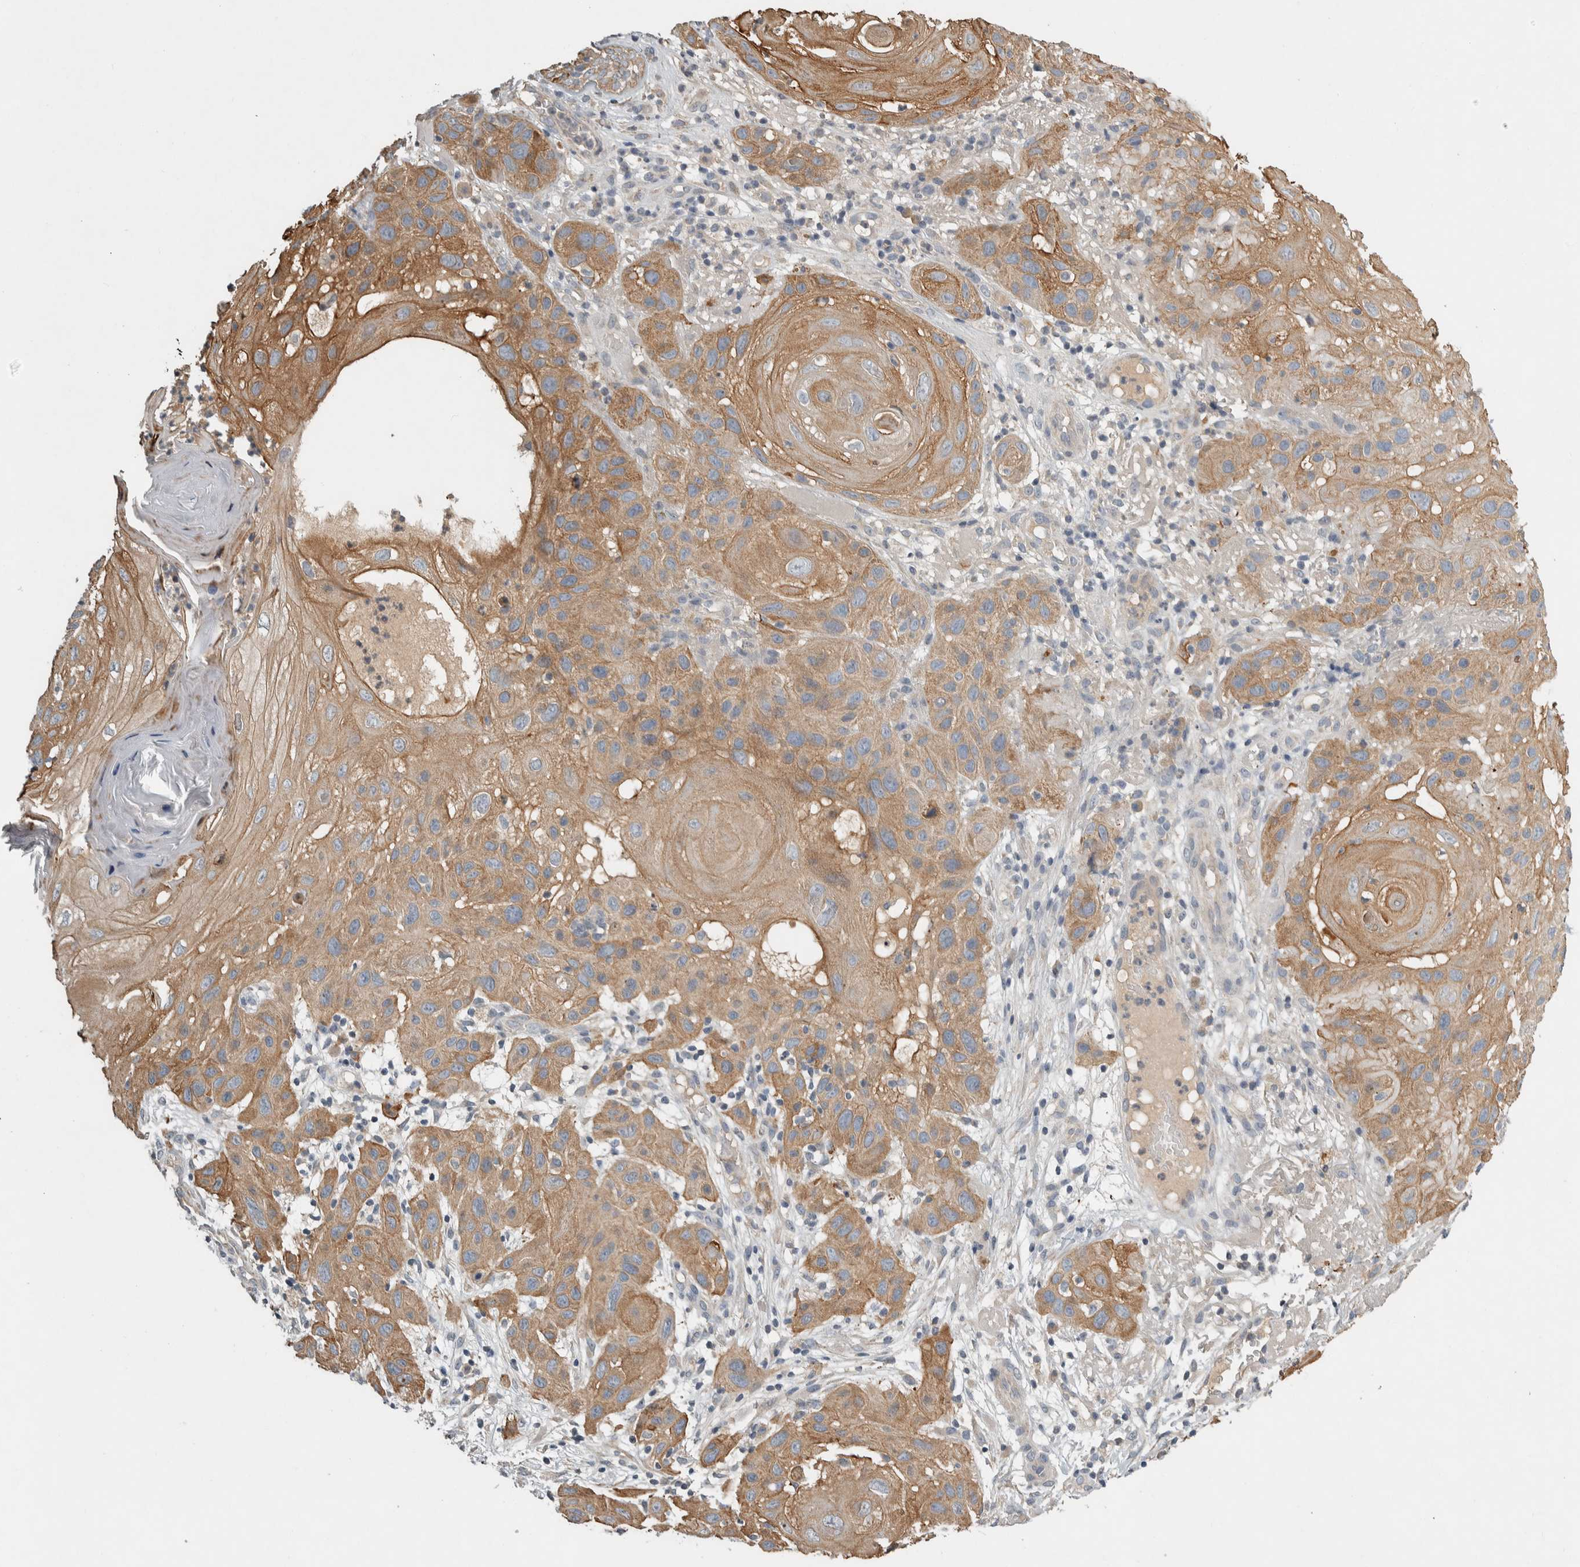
{"staining": {"intensity": "moderate", "quantity": ">75%", "location": "cytoplasmic/membranous"}, "tissue": "skin cancer", "cell_type": "Tumor cells", "image_type": "cancer", "snomed": [{"axis": "morphology", "description": "Squamous cell carcinoma, NOS"}, {"axis": "topography", "description": "Skin"}], "caption": "Protein expression analysis of squamous cell carcinoma (skin) shows moderate cytoplasmic/membranous positivity in about >75% of tumor cells.", "gene": "EIF3H", "patient": {"sex": "female", "age": 96}}